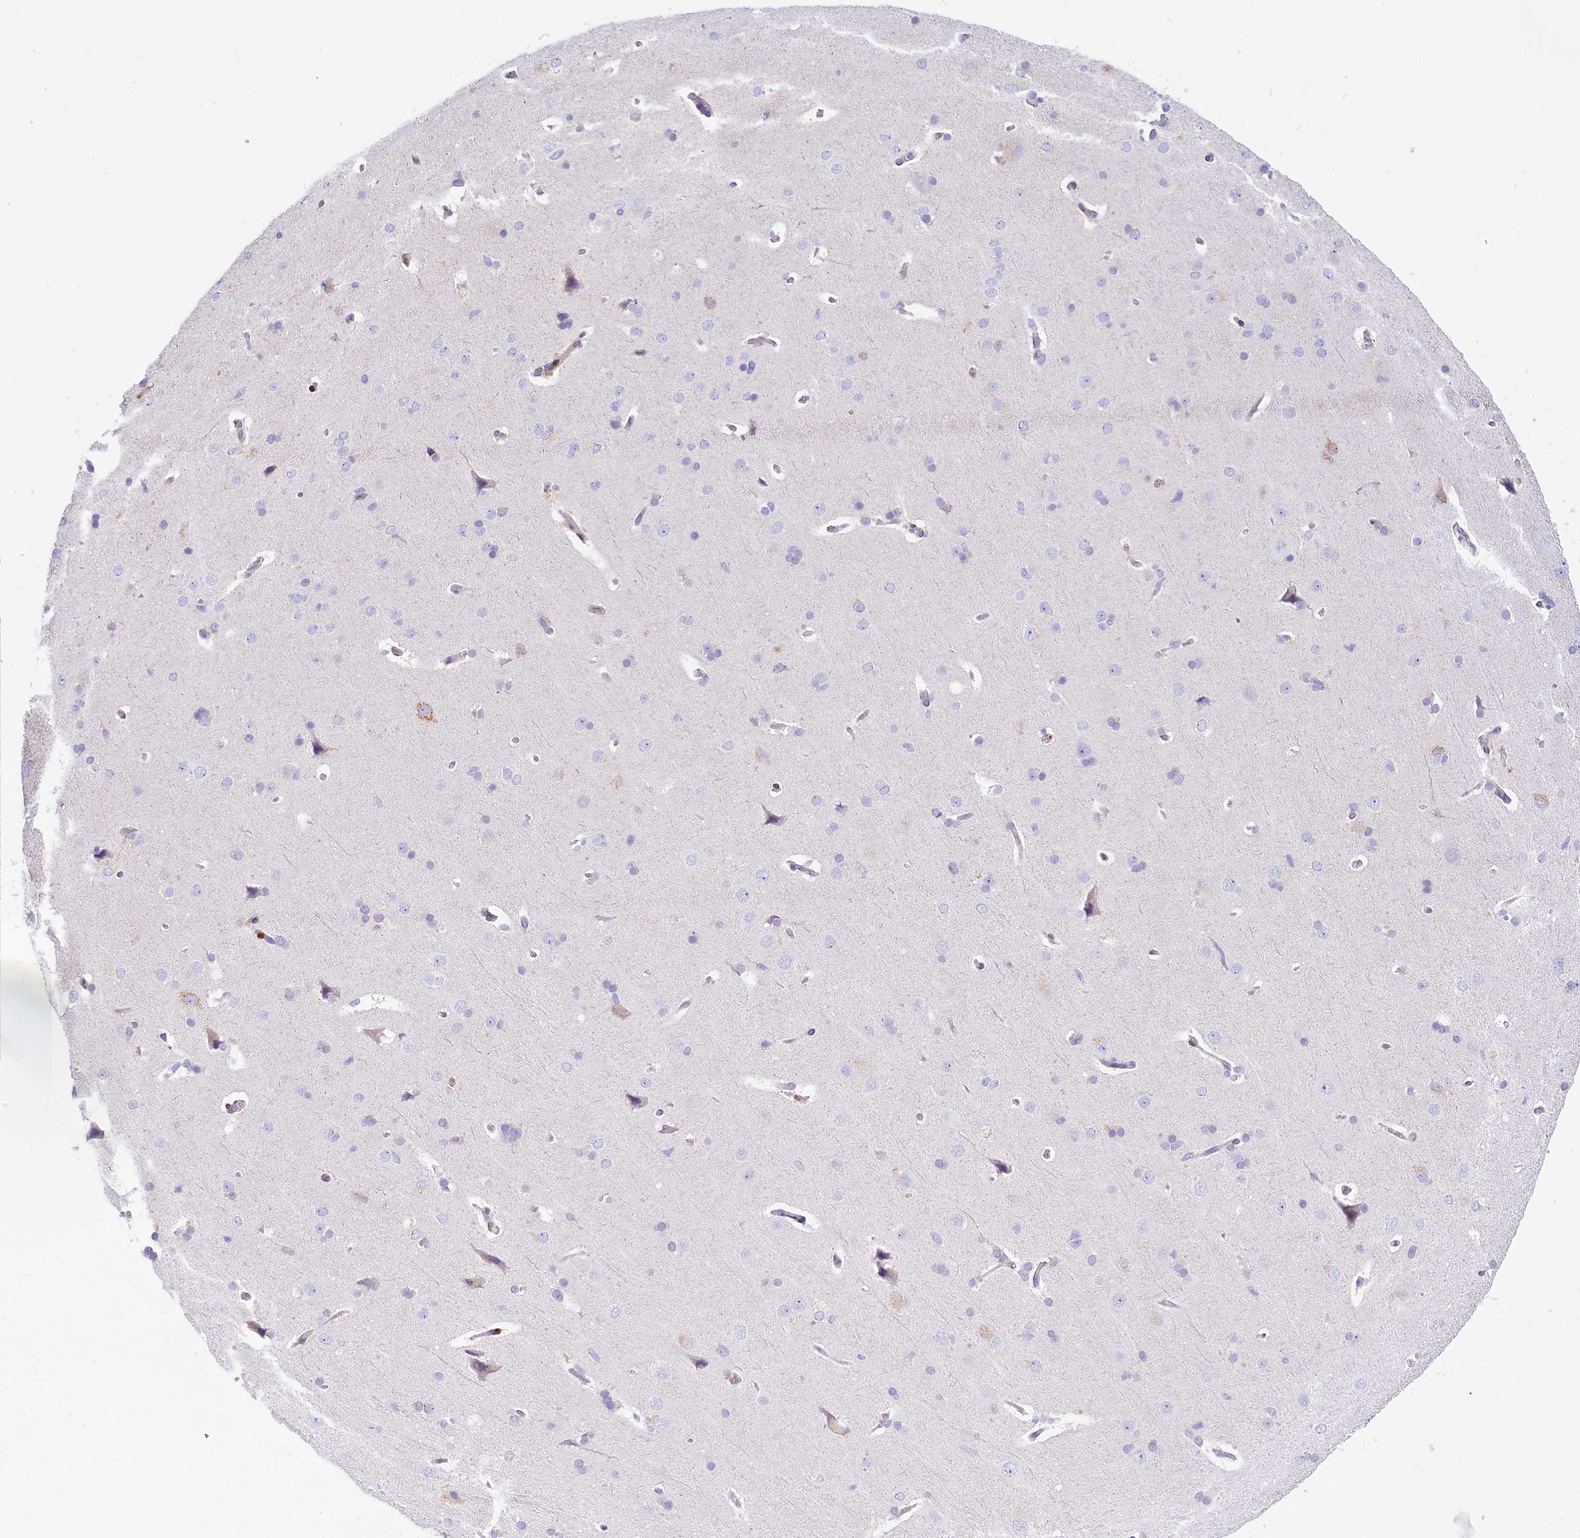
{"staining": {"intensity": "negative", "quantity": "none", "location": "none"}, "tissue": "cerebral cortex", "cell_type": "Endothelial cells", "image_type": "normal", "snomed": [{"axis": "morphology", "description": "Normal tissue, NOS"}, {"axis": "topography", "description": "Cerebral cortex"}], "caption": "An image of cerebral cortex stained for a protein shows no brown staining in endothelial cells.", "gene": "PPIP5K2", "patient": {"sex": "male", "age": 62}}